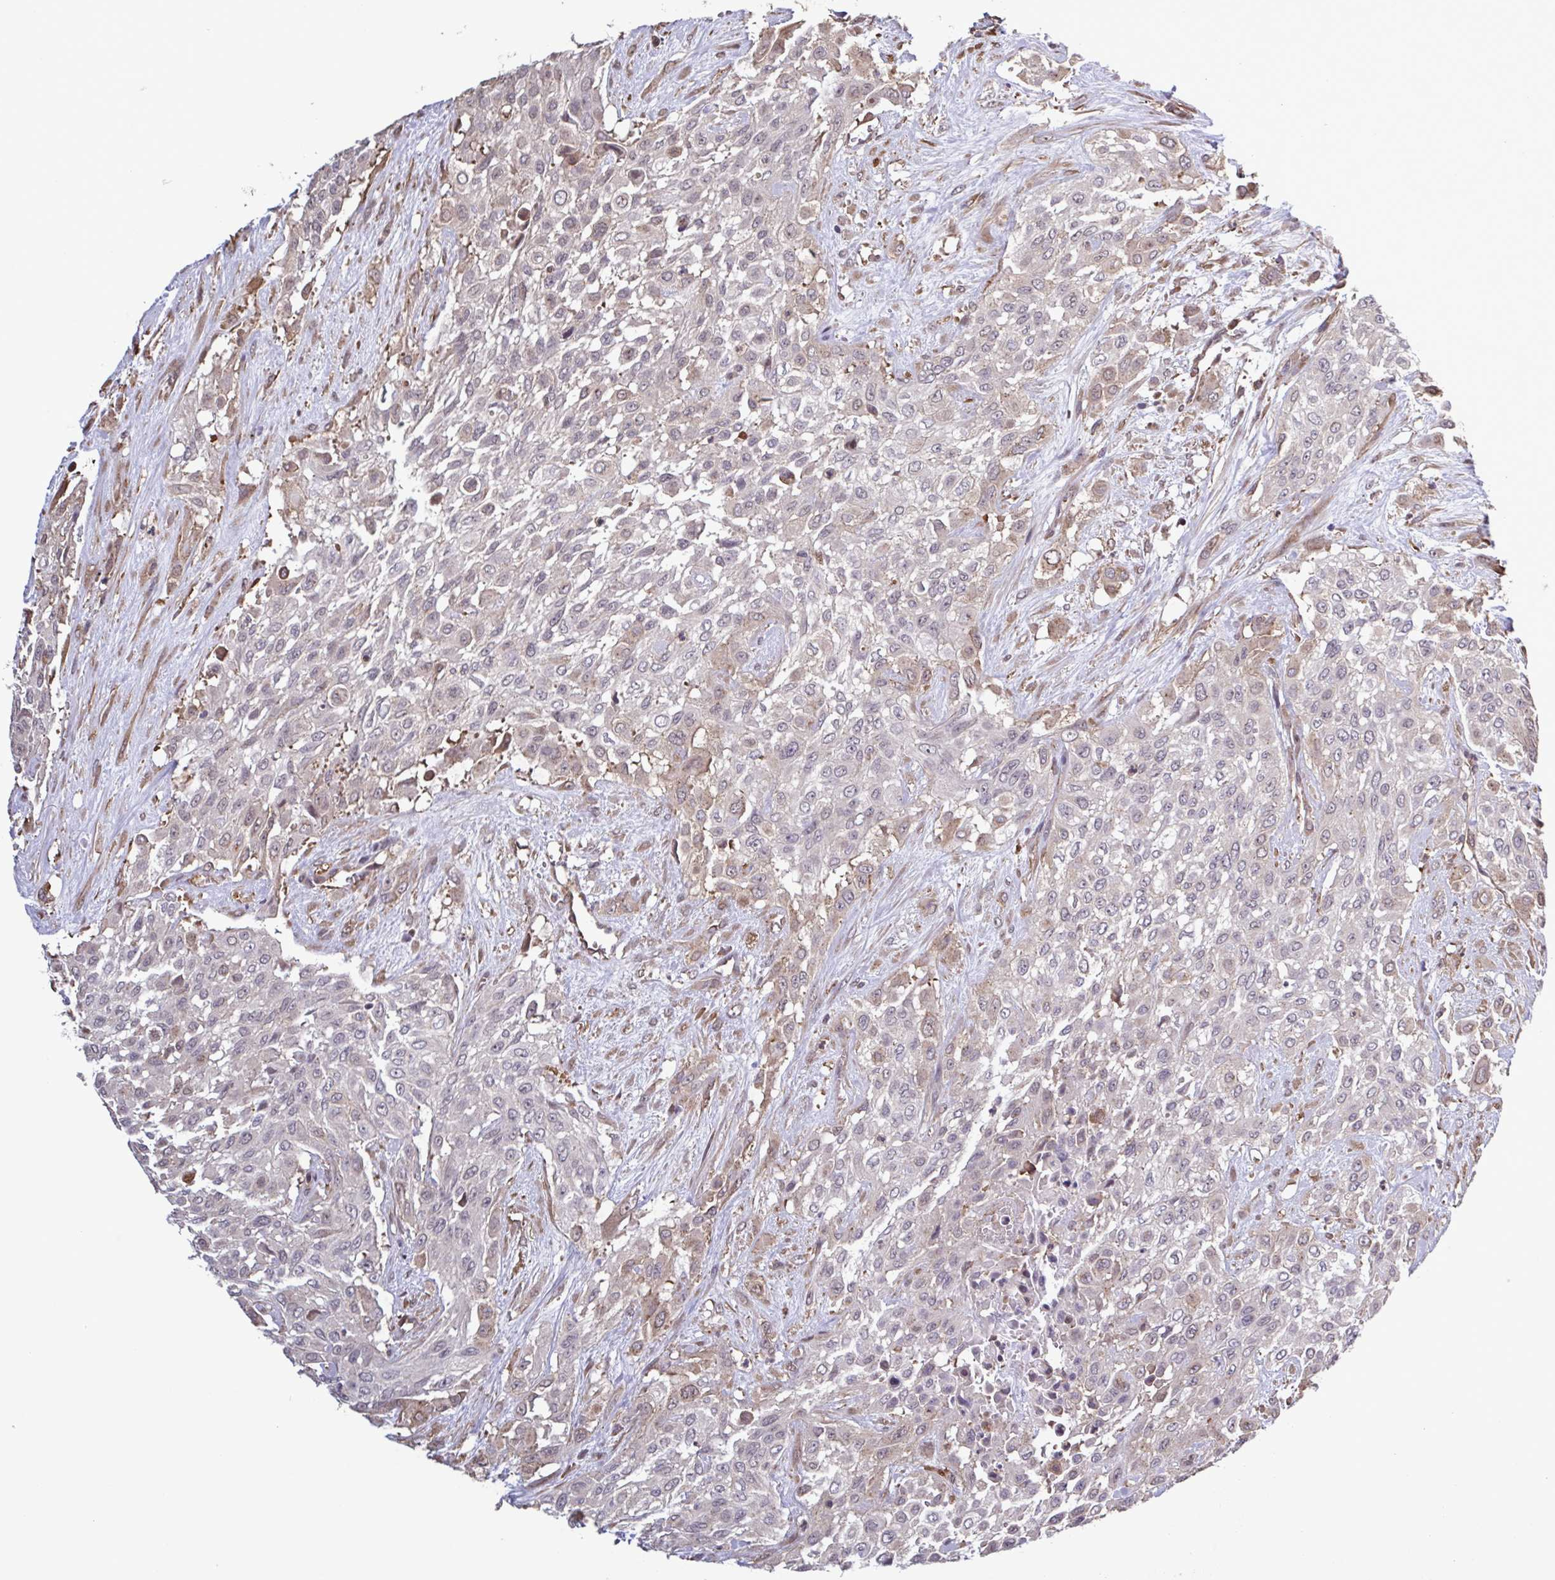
{"staining": {"intensity": "weak", "quantity": "<25%", "location": "cytoplasmic/membranous"}, "tissue": "urothelial cancer", "cell_type": "Tumor cells", "image_type": "cancer", "snomed": [{"axis": "morphology", "description": "Urothelial carcinoma, High grade"}, {"axis": "topography", "description": "Urinary bladder"}], "caption": "The histopathology image displays no significant staining in tumor cells of urothelial carcinoma (high-grade).", "gene": "ZNF200", "patient": {"sex": "male", "age": 57}}